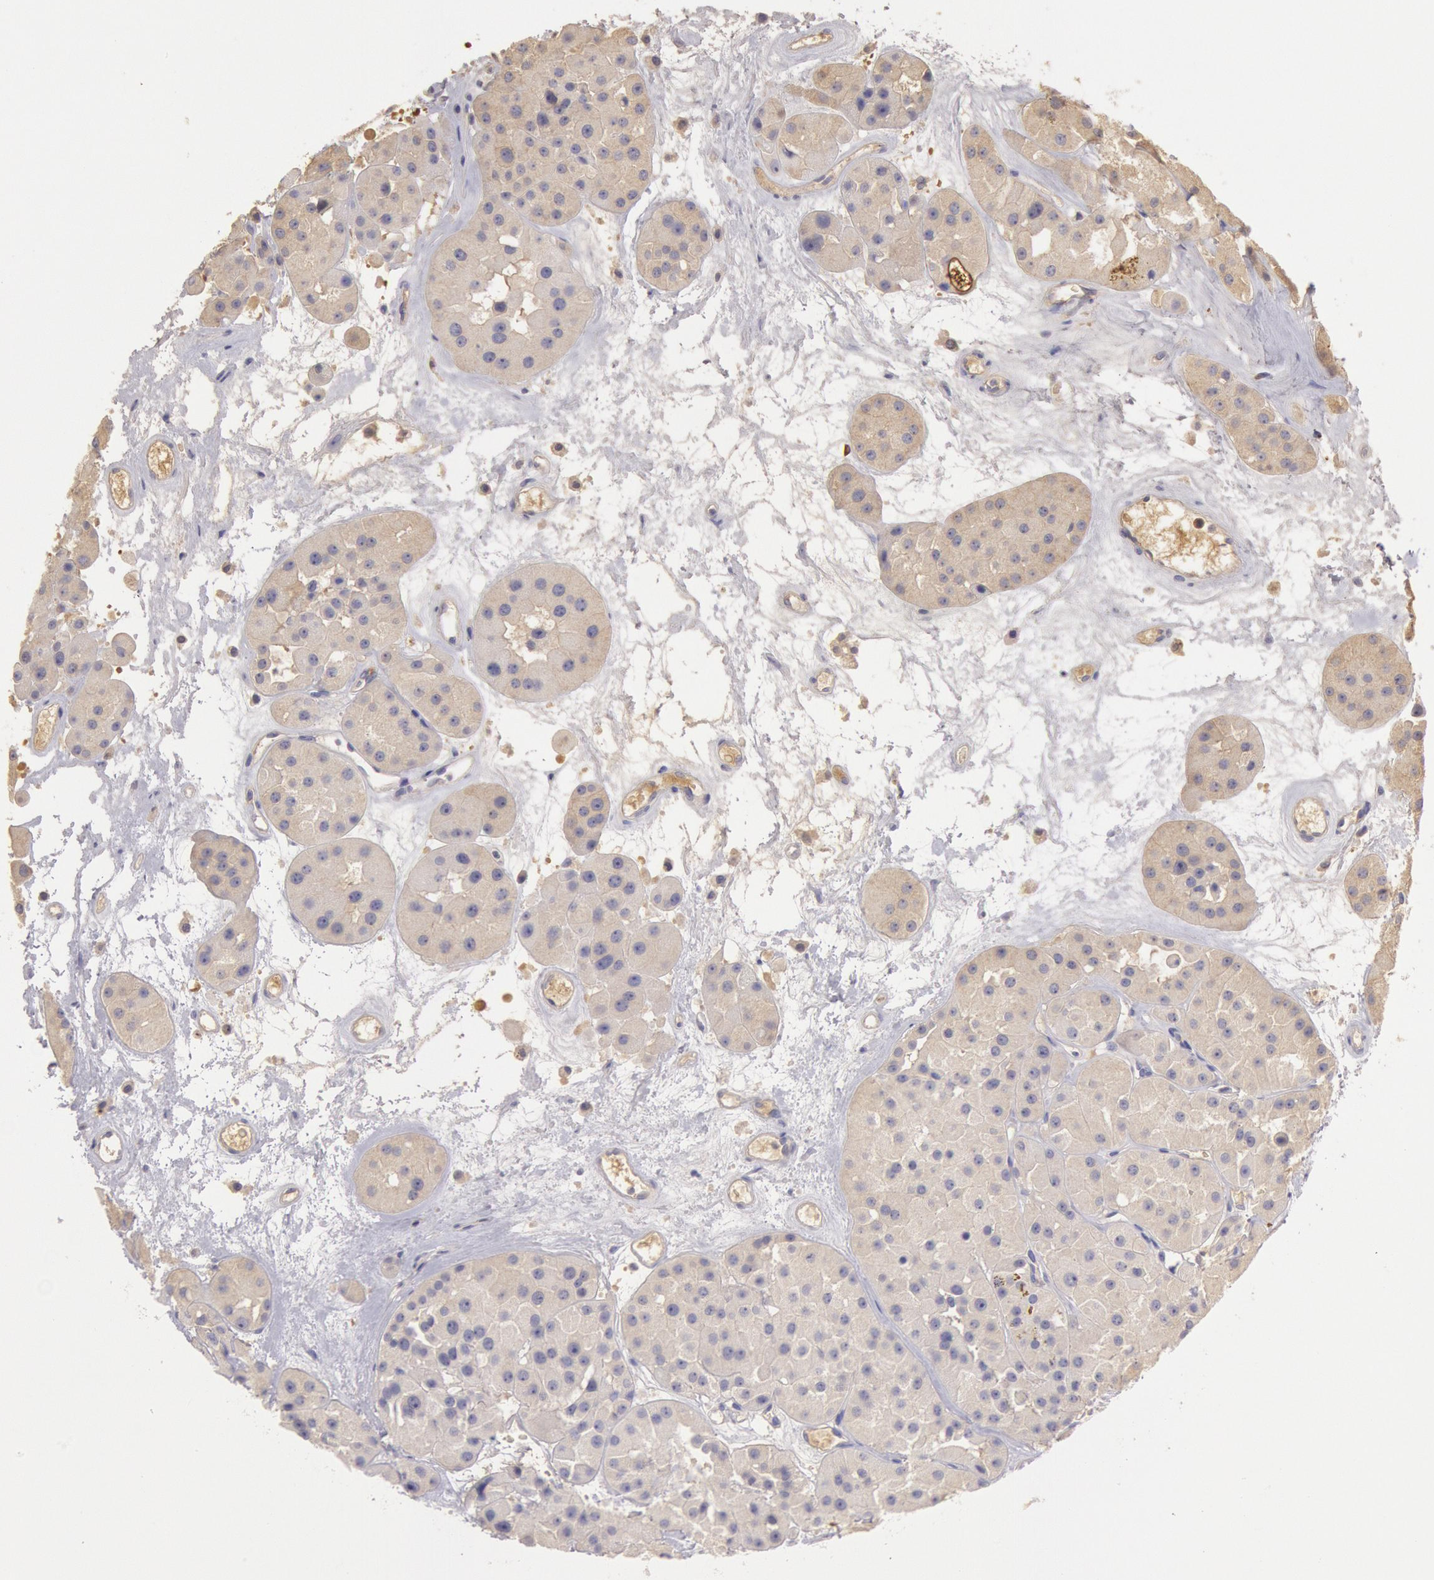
{"staining": {"intensity": "negative", "quantity": "none", "location": "none"}, "tissue": "renal cancer", "cell_type": "Tumor cells", "image_type": "cancer", "snomed": [{"axis": "morphology", "description": "Adenocarcinoma, uncertain malignant potential"}, {"axis": "topography", "description": "Kidney"}], "caption": "A histopathology image of renal cancer (adenocarcinoma,  uncertain malignant potential) stained for a protein reveals no brown staining in tumor cells.", "gene": "C1R", "patient": {"sex": "male", "age": 63}}